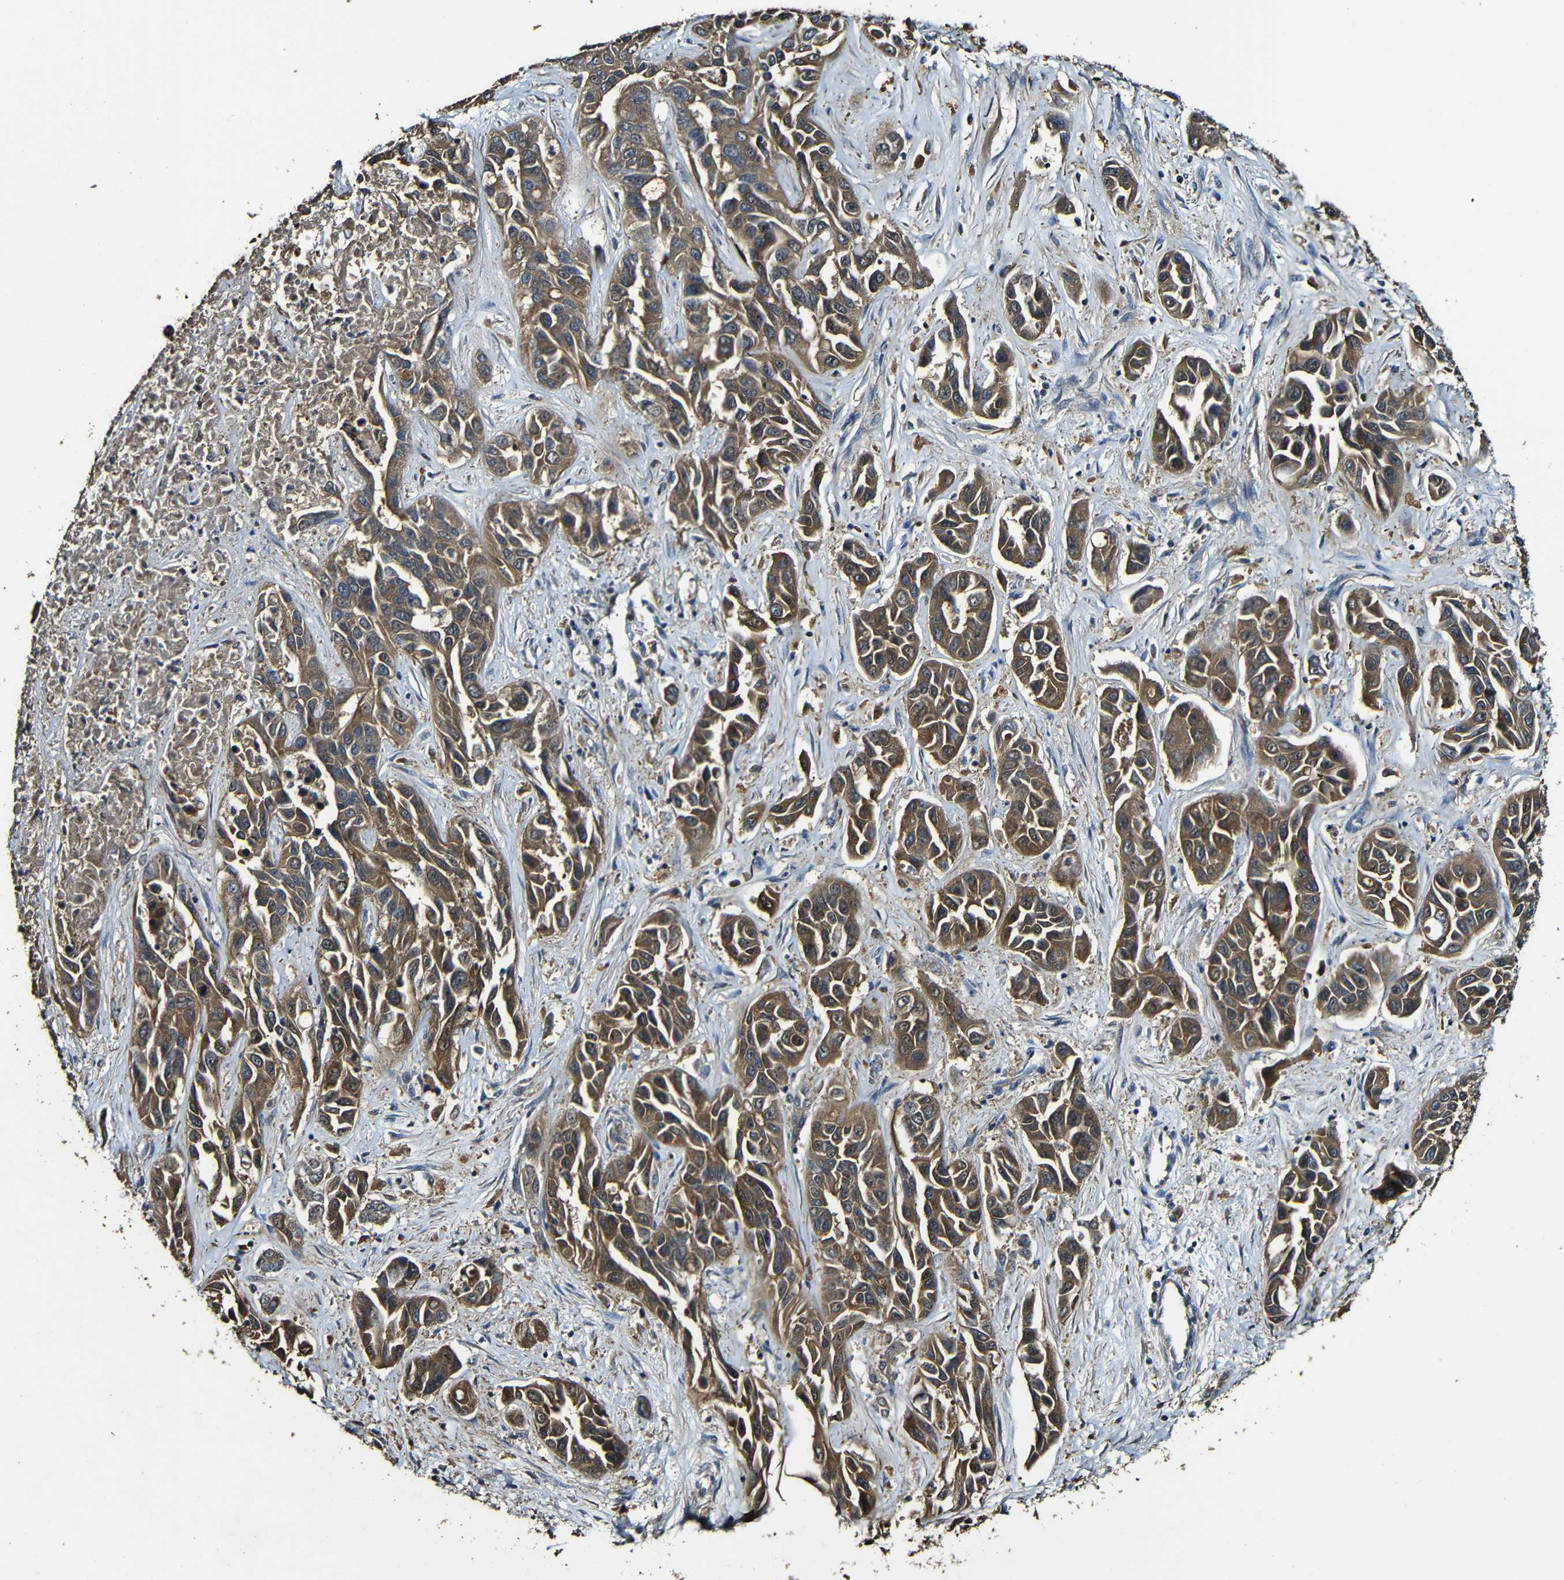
{"staining": {"intensity": "strong", "quantity": ">75%", "location": "cytoplasmic/membranous"}, "tissue": "liver cancer", "cell_type": "Tumor cells", "image_type": "cancer", "snomed": [{"axis": "morphology", "description": "Cholangiocarcinoma"}, {"axis": "topography", "description": "Liver"}], "caption": "Immunohistochemistry (IHC) (DAB (3,3'-diaminobenzidine)) staining of liver cancer exhibits strong cytoplasmic/membranous protein staining in approximately >75% of tumor cells. (DAB IHC, brown staining for protein, blue staining for nuclei).", "gene": "CASP8", "patient": {"sex": "female", "age": 52}}